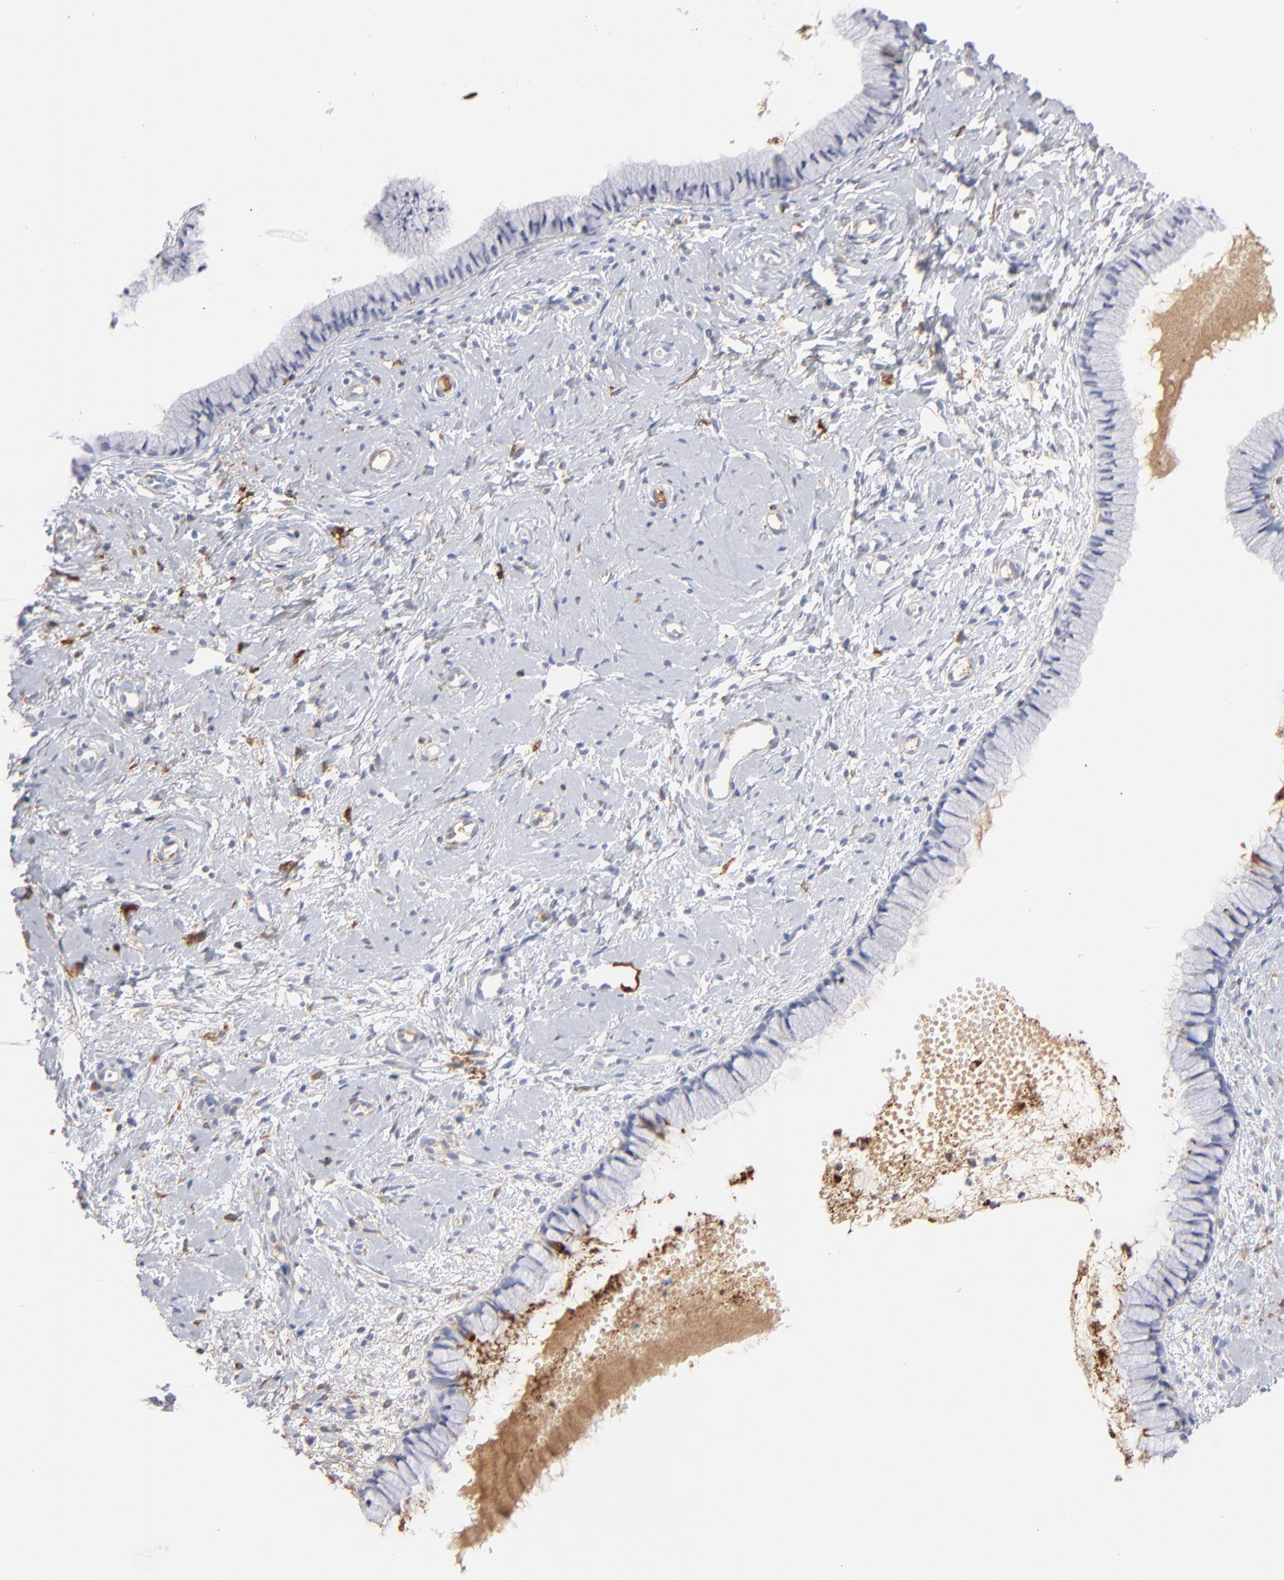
{"staining": {"intensity": "negative", "quantity": "none", "location": "none"}, "tissue": "cervix", "cell_type": "Glandular cells", "image_type": "normal", "snomed": [{"axis": "morphology", "description": "Normal tissue, NOS"}, {"axis": "topography", "description": "Cervix"}], "caption": "Immunohistochemical staining of normal human cervix exhibits no significant expression in glandular cells.", "gene": "APOH", "patient": {"sex": "female", "age": 46}}